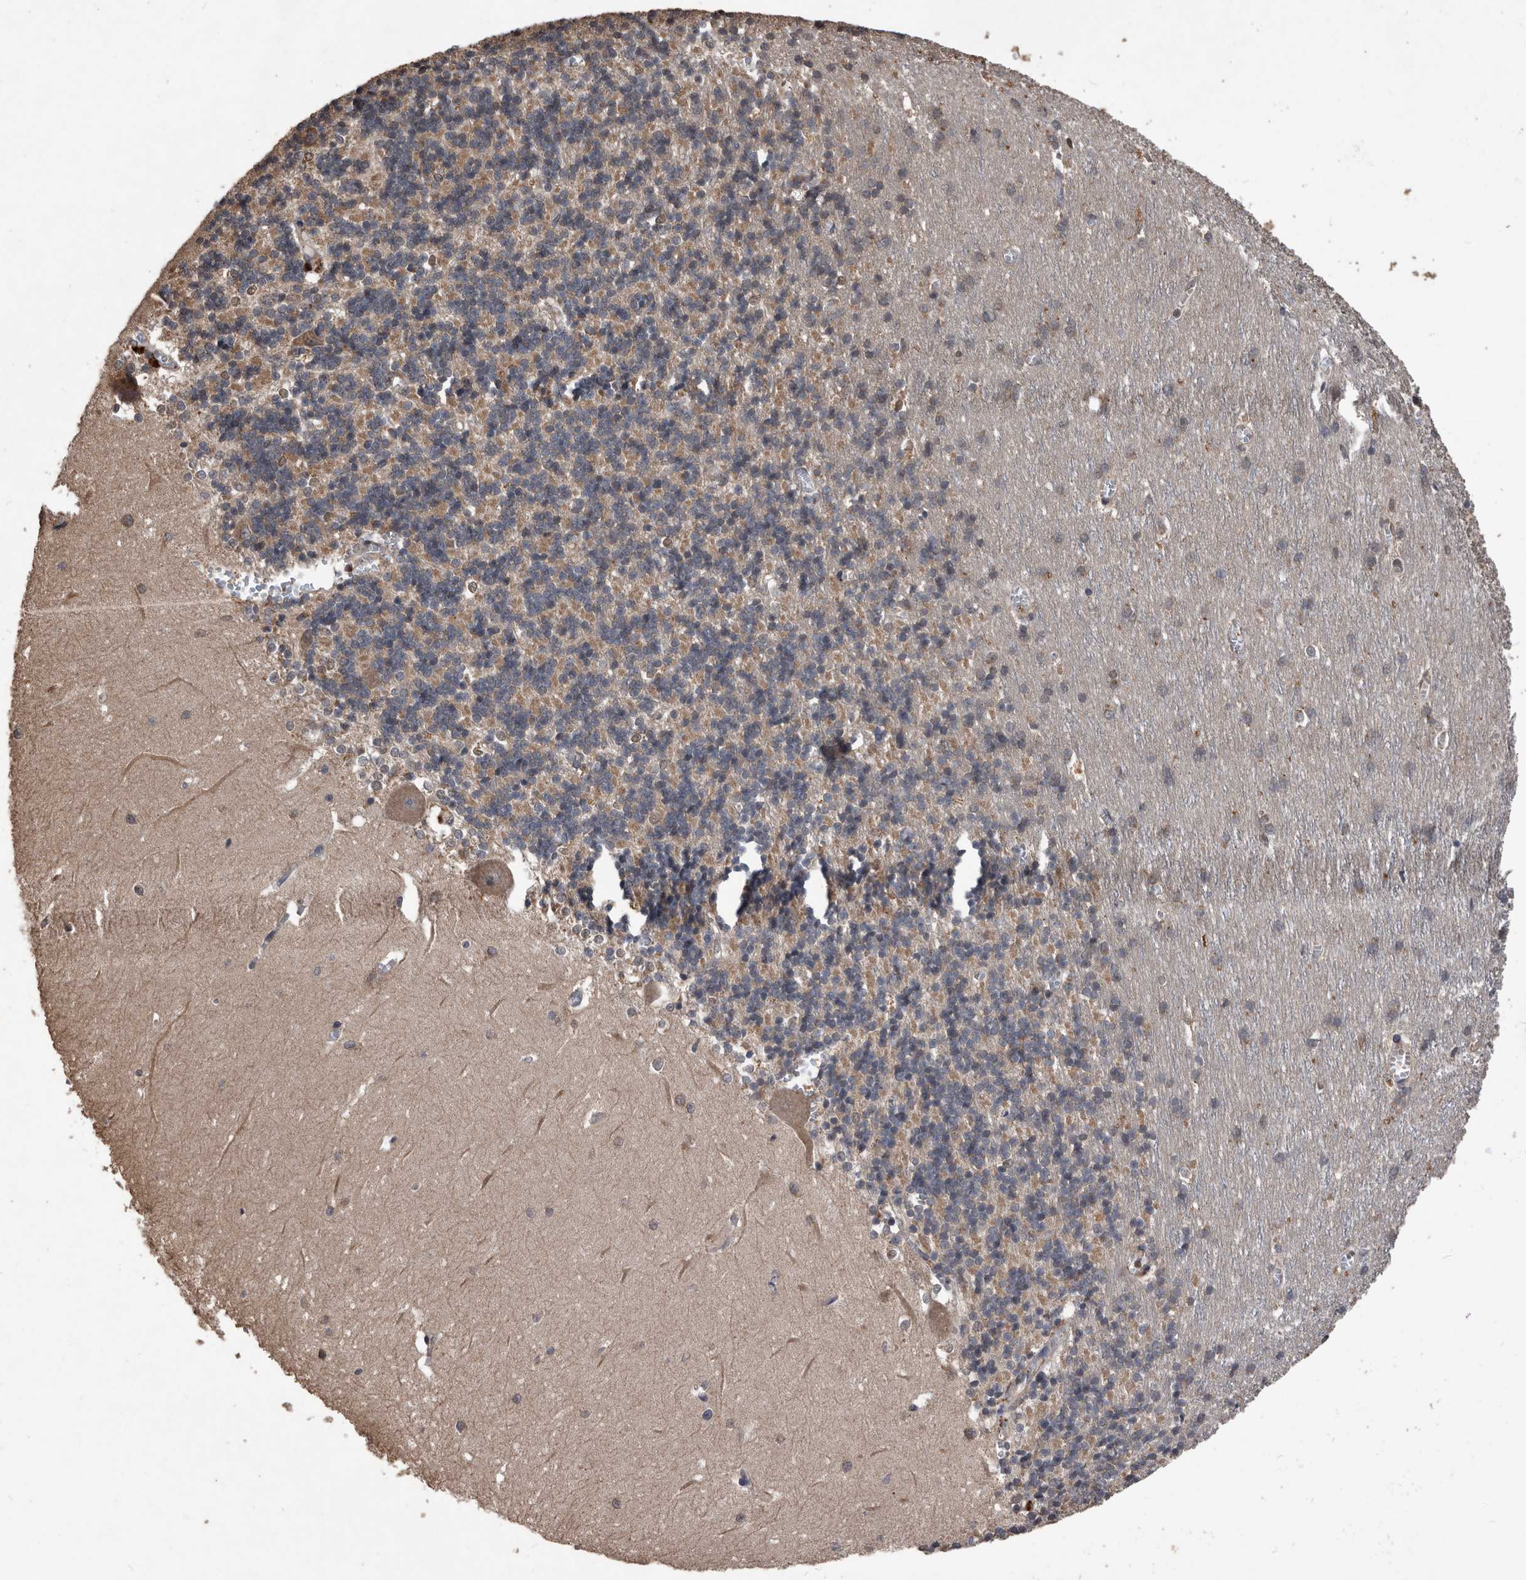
{"staining": {"intensity": "moderate", "quantity": "25%-75%", "location": "cytoplasmic/membranous"}, "tissue": "cerebellum", "cell_type": "Cells in granular layer", "image_type": "normal", "snomed": [{"axis": "morphology", "description": "Normal tissue, NOS"}, {"axis": "topography", "description": "Cerebellum"}], "caption": "Protein staining shows moderate cytoplasmic/membranous staining in approximately 25%-75% of cells in granular layer in unremarkable cerebellum.", "gene": "NRBP1", "patient": {"sex": "male", "age": 37}}